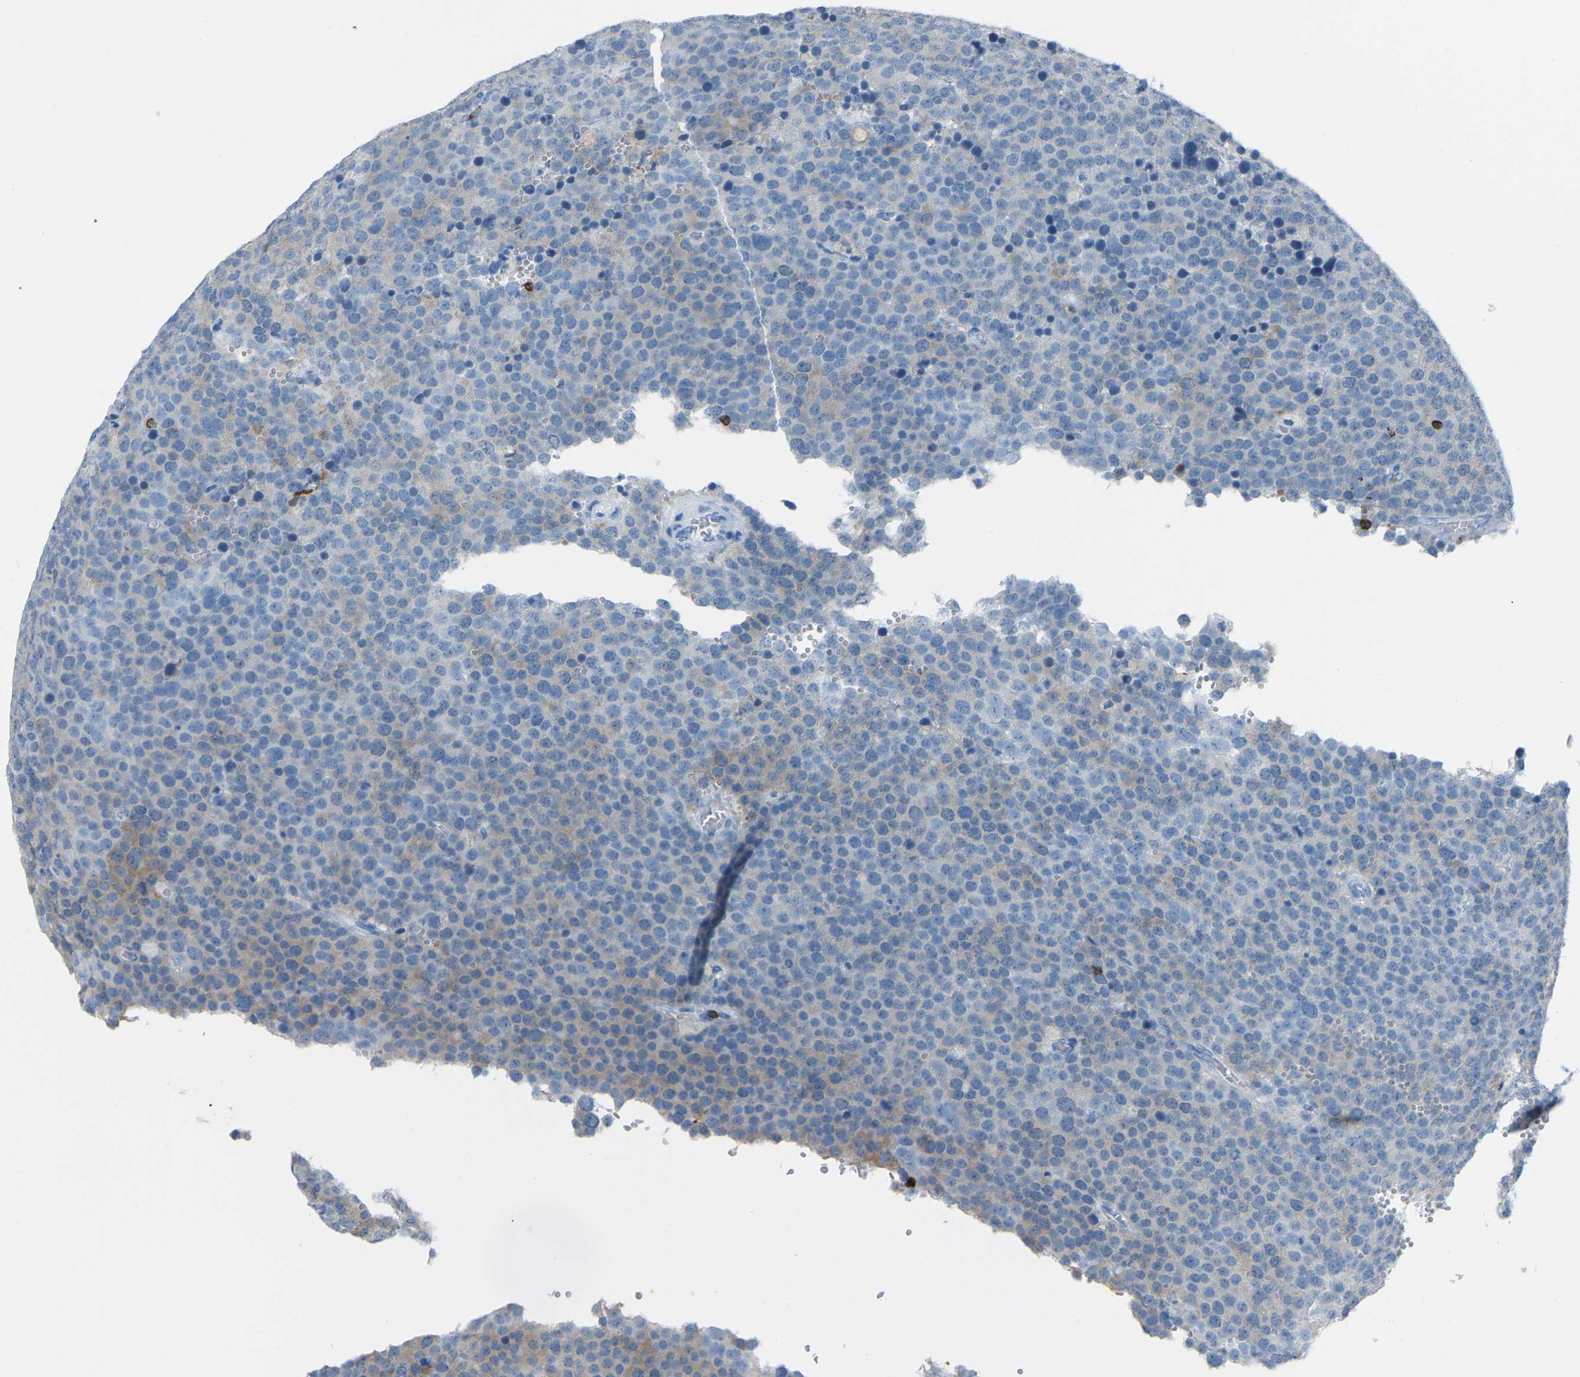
{"staining": {"intensity": "weak", "quantity": "<25%", "location": "cytoplasmic/membranous"}, "tissue": "testis cancer", "cell_type": "Tumor cells", "image_type": "cancer", "snomed": [{"axis": "morphology", "description": "Normal tissue, NOS"}, {"axis": "morphology", "description": "Seminoma, NOS"}, {"axis": "topography", "description": "Testis"}], "caption": "Seminoma (testis) stained for a protein using immunohistochemistry displays no expression tumor cells.", "gene": "ARHGAP45", "patient": {"sex": "male", "age": 71}}